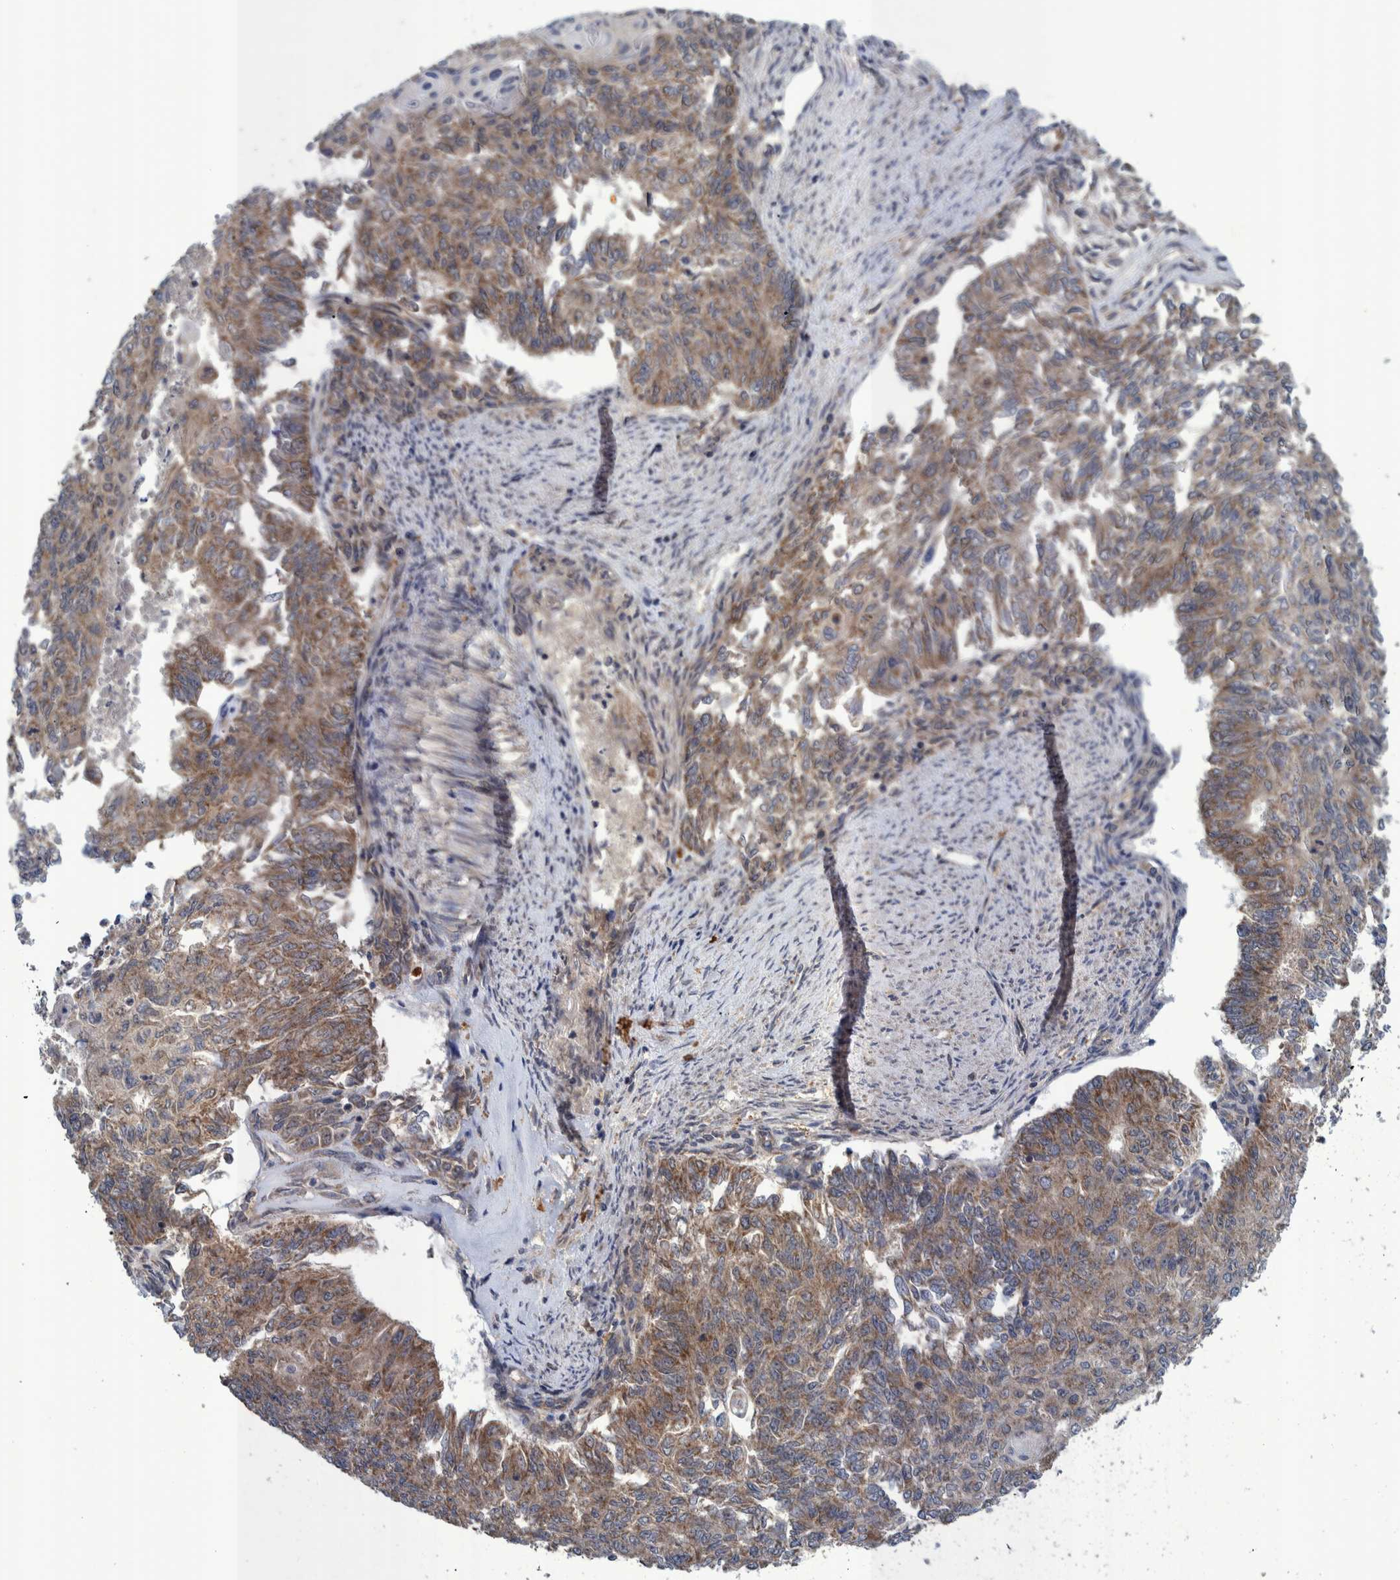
{"staining": {"intensity": "moderate", "quantity": ">75%", "location": "cytoplasmic/membranous"}, "tissue": "endometrial cancer", "cell_type": "Tumor cells", "image_type": "cancer", "snomed": [{"axis": "morphology", "description": "Adenocarcinoma, NOS"}, {"axis": "topography", "description": "Endometrium"}], "caption": "This micrograph exhibits immunohistochemistry (IHC) staining of adenocarcinoma (endometrial), with medium moderate cytoplasmic/membranous expression in approximately >75% of tumor cells.", "gene": "MRPS7", "patient": {"sex": "female", "age": 32}}